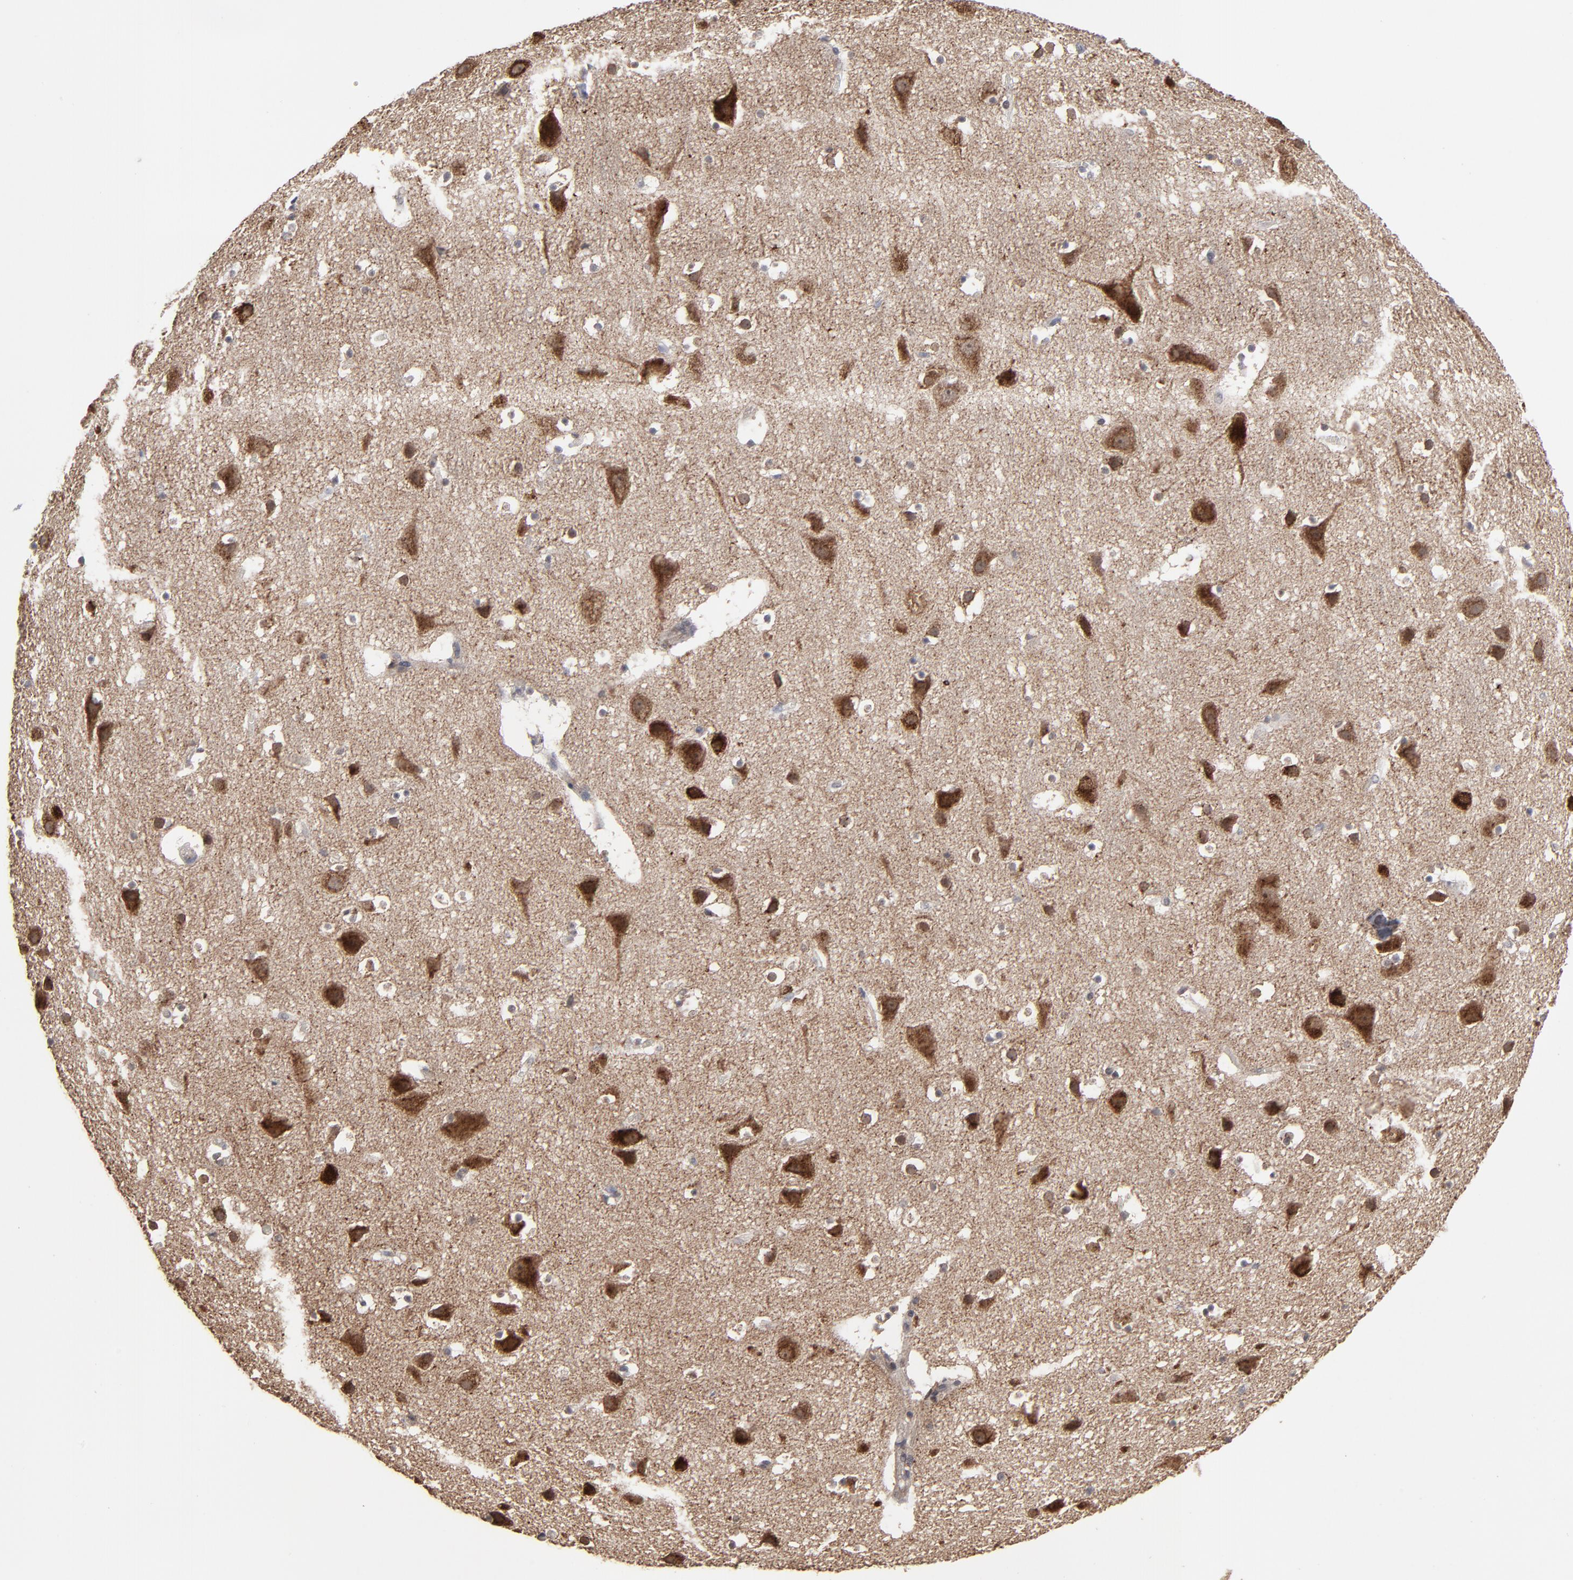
{"staining": {"intensity": "negative", "quantity": "none", "location": "none"}, "tissue": "cerebral cortex", "cell_type": "Endothelial cells", "image_type": "normal", "snomed": [{"axis": "morphology", "description": "Normal tissue, NOS"}, {"axis": "topography", "description": "Cerebral cortex"}], "caption": "IHC micrograph of benign cerebral cortex: cerebral cortex stained with DAB (3,3'-diaminobenzidine) demonstrates no significant protein expression in endothelial cells.", "gene": "SLC22A17", "patient": {"sex": "male", "age": 45}}